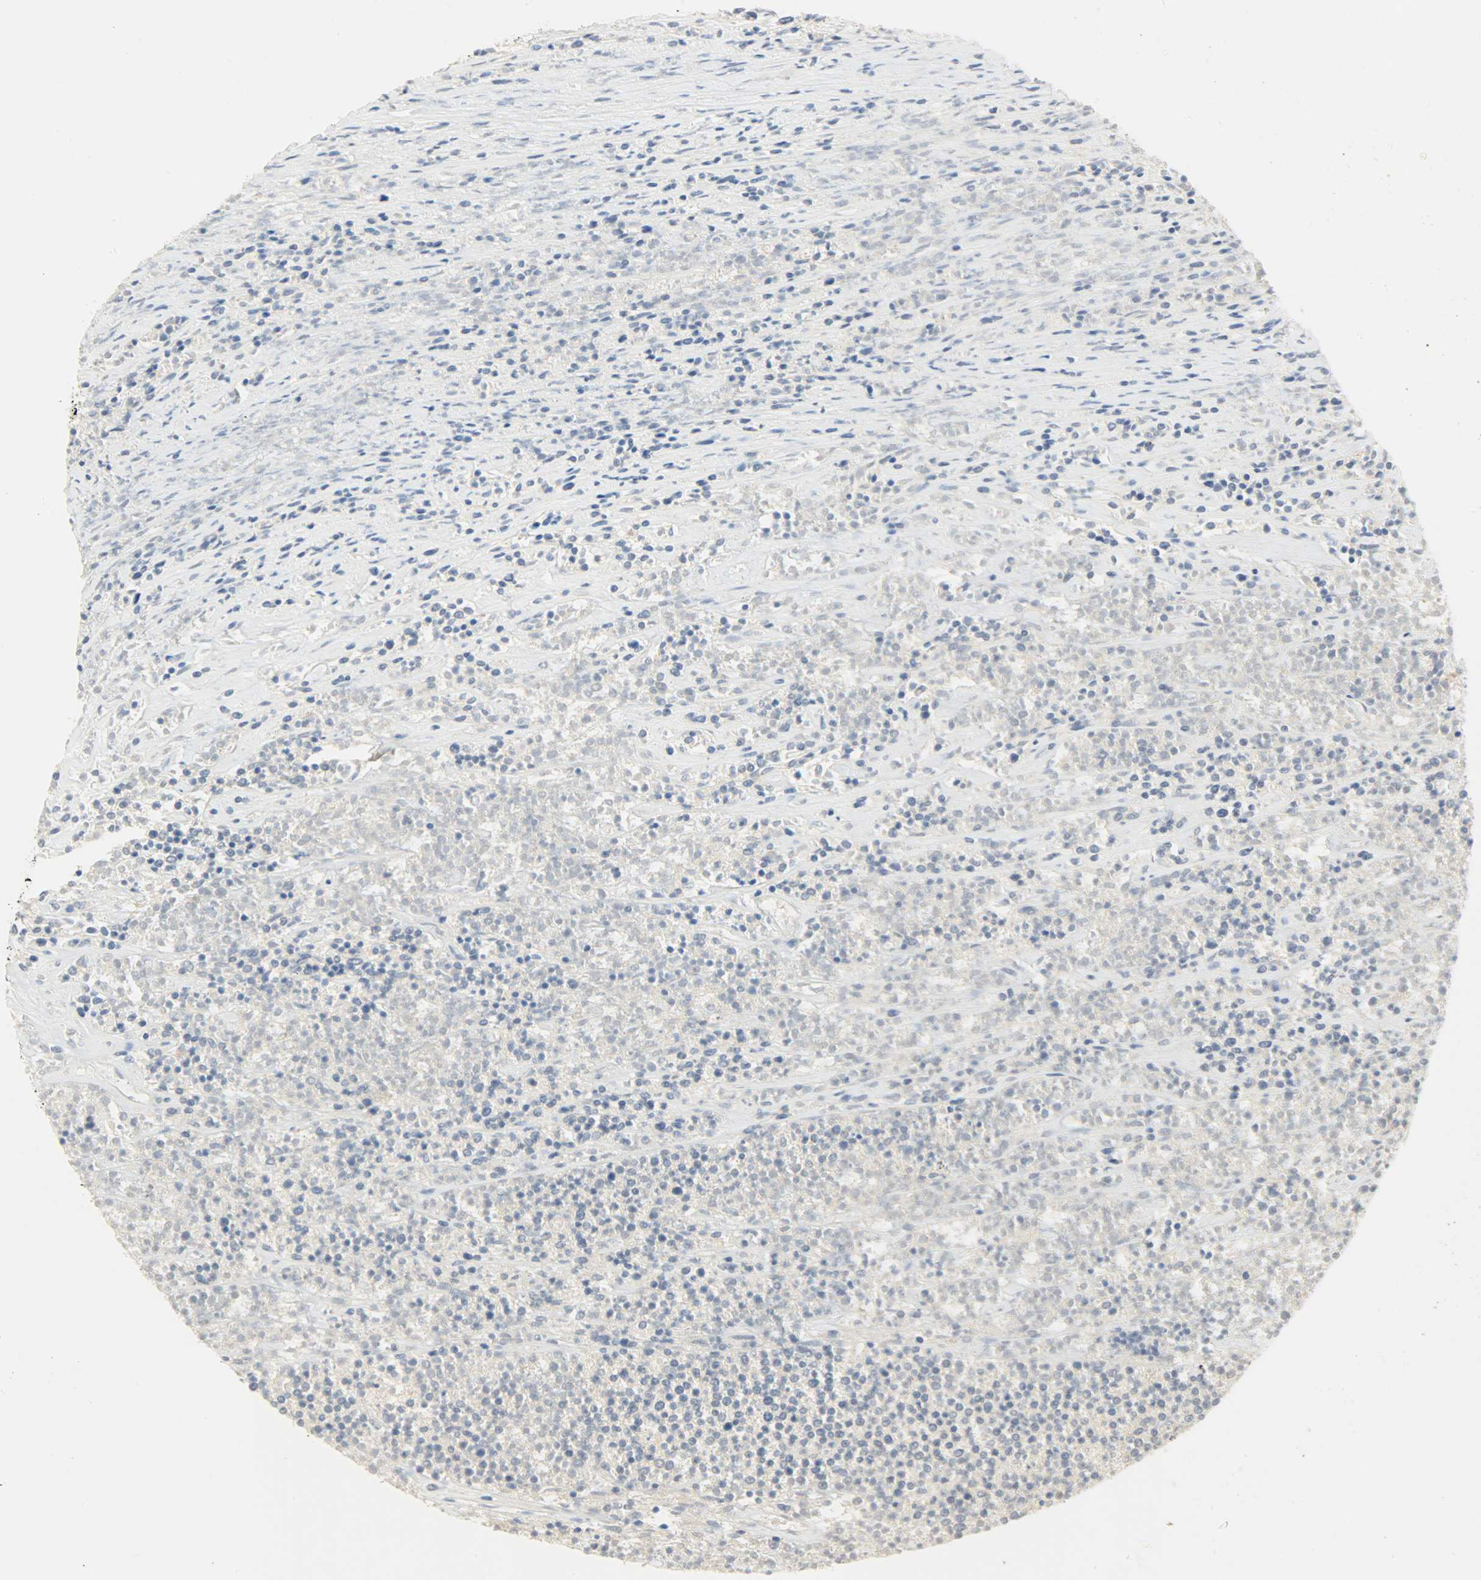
{"staining": {"intensity": "negative", "quantity": "none", "location": "none"}, "tissue": "lymphoma", "cell_type": "Tumor cells", "image_type": "cancer", "snomed": [{"axis": "morphology", "description": "Malignant lymphoma, non-Hodgkin's type, High grade"}, {"axis": "topography", "description": "Lymph node"}], "caption": "The histopathology image displays no staining of tumor cells in malignant lymphoma, non-Hodgkin's type (high-grade).", "gene": "FKBP1A", "patient": {"sex": "female", "age": 73}}